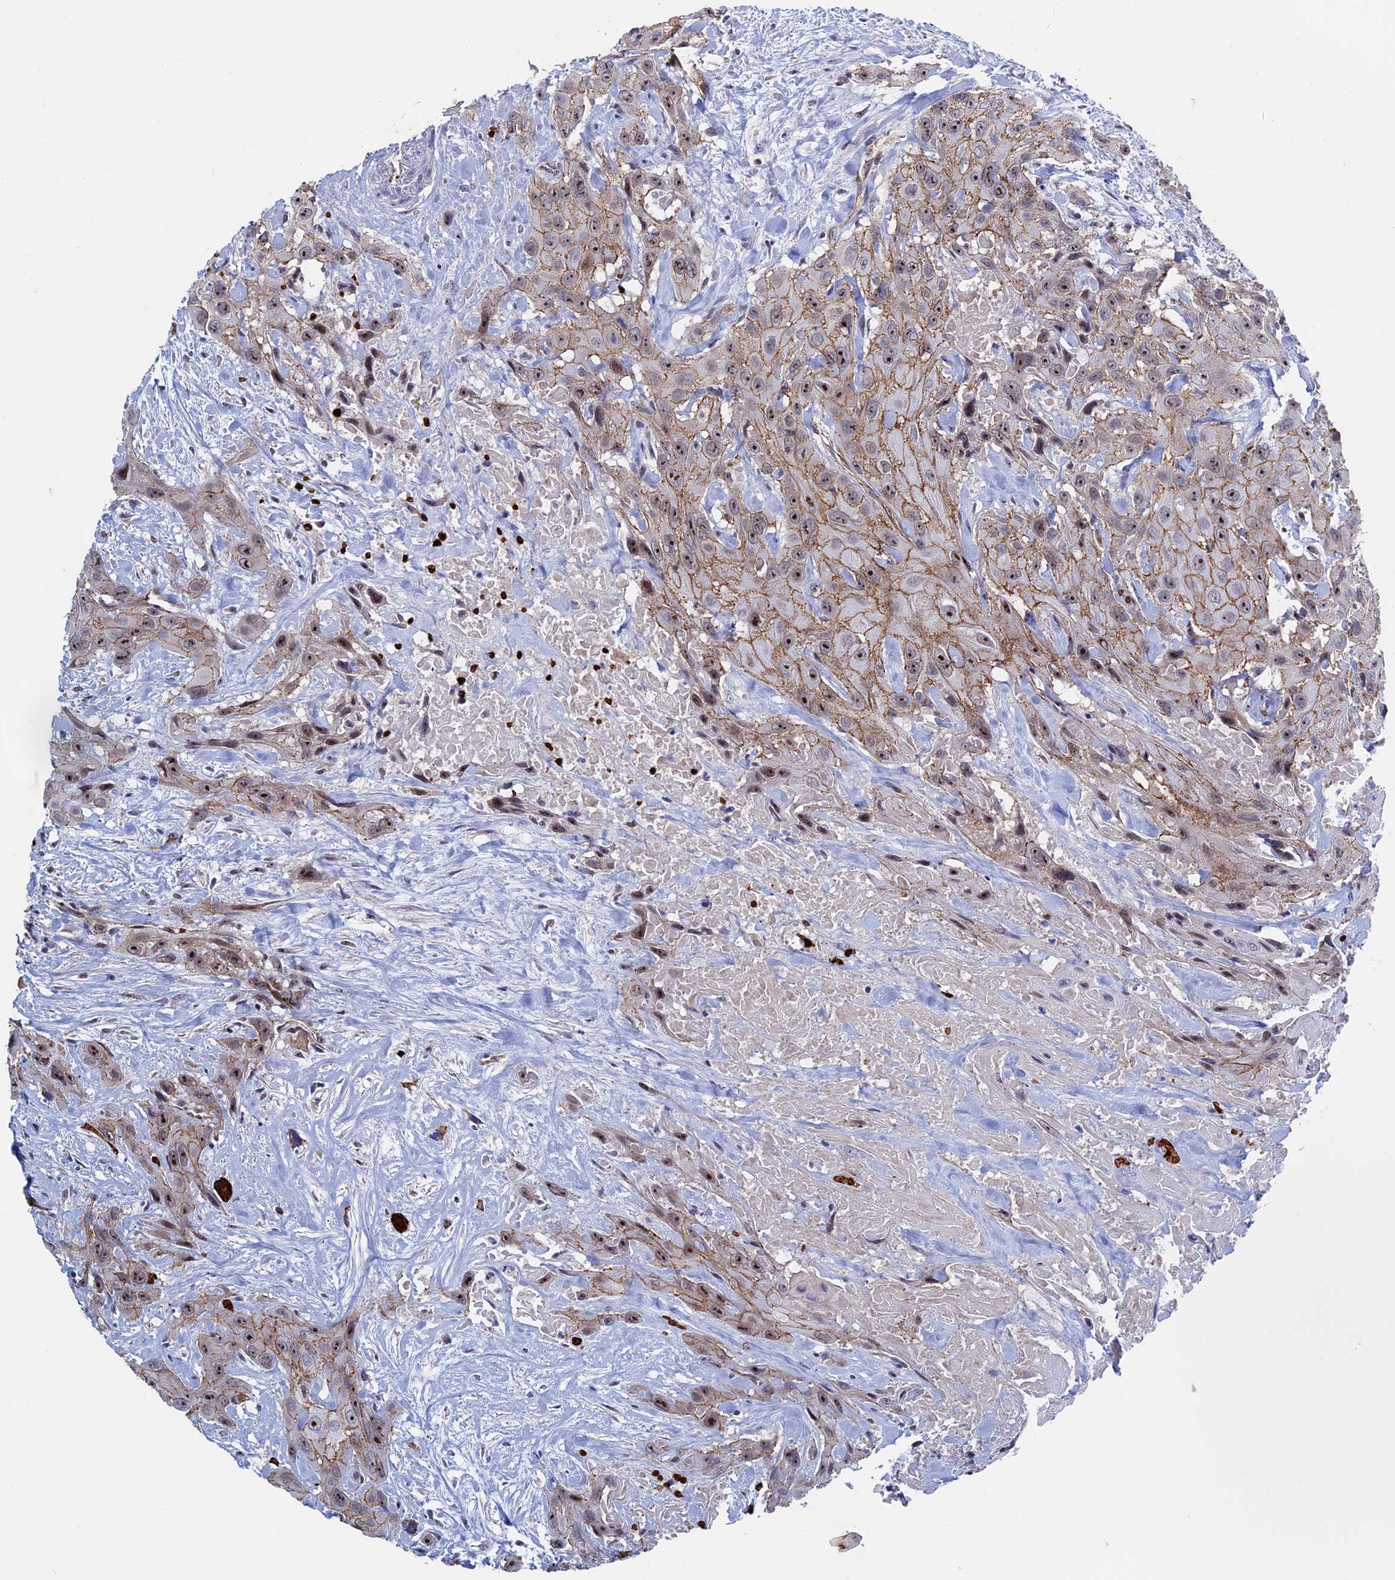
{"staining": {"intensity": "moderate", "quantity": ">75%", "location": "cytoplasmic/membranous,nuclear"}, "tissue": "head and neck cancer", "cell_type": "Tumor cells", "image_type": "cancer", "snomed": [{"axis": "morphology", "description": "Squamous cell carcinoma, NOS"}, {"axis": "topography", "description": "Head-Neck"}], "caption": "A medium amount of moderate cytoplasmic/membranous and nuclear staining is identified in about >75% of tumor cells in head and neck cancer (squamous cell carcinoma) tissue.", "gene": "EXOSC9", "patient": {"sex": "male", "age": 81}}